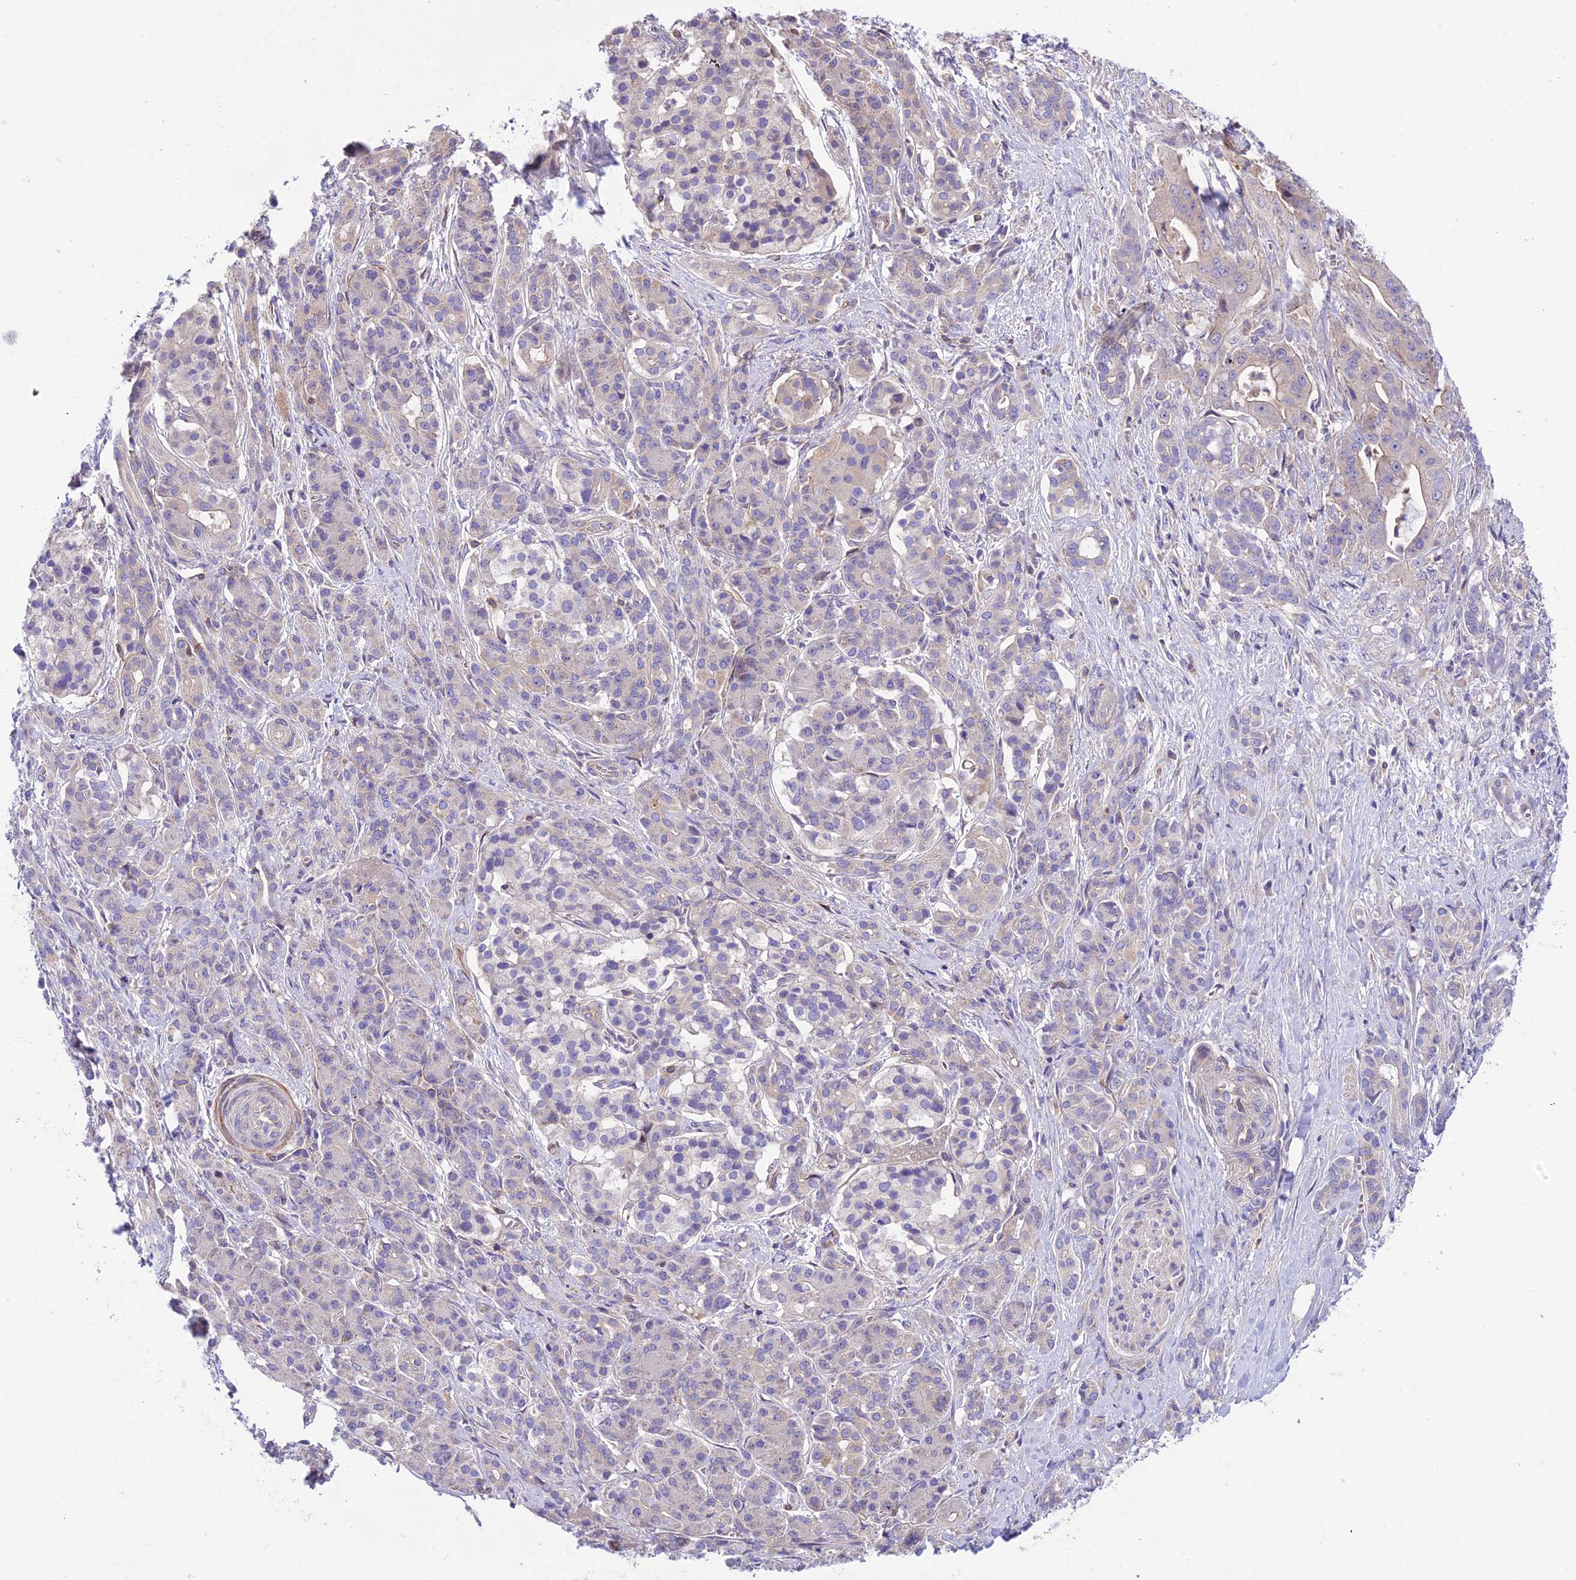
{"staining": {"intensity": "negative", "quantity": "none", "location": "none"}, "tissue": "pancreatic cancer", "cell_type": "Tumor cells", "image_type": "cancer", "snomed": [{"axis": "morphology", "description": "Adenocarcinoma, NOS"}, {"axis": "topography", "description": "Pancreas"}], "caption": "An image of human pancreatic cancer (adenocarcinoma) is negative for staining in tumor cells. The staining is performed using DAB (3,3'-diaminobenzidine) brown chromogen with nuclei counter-stained in using hematoxylin.", "gene": "TRIM43B", "patient": {"sex": "male", "age": 57}}